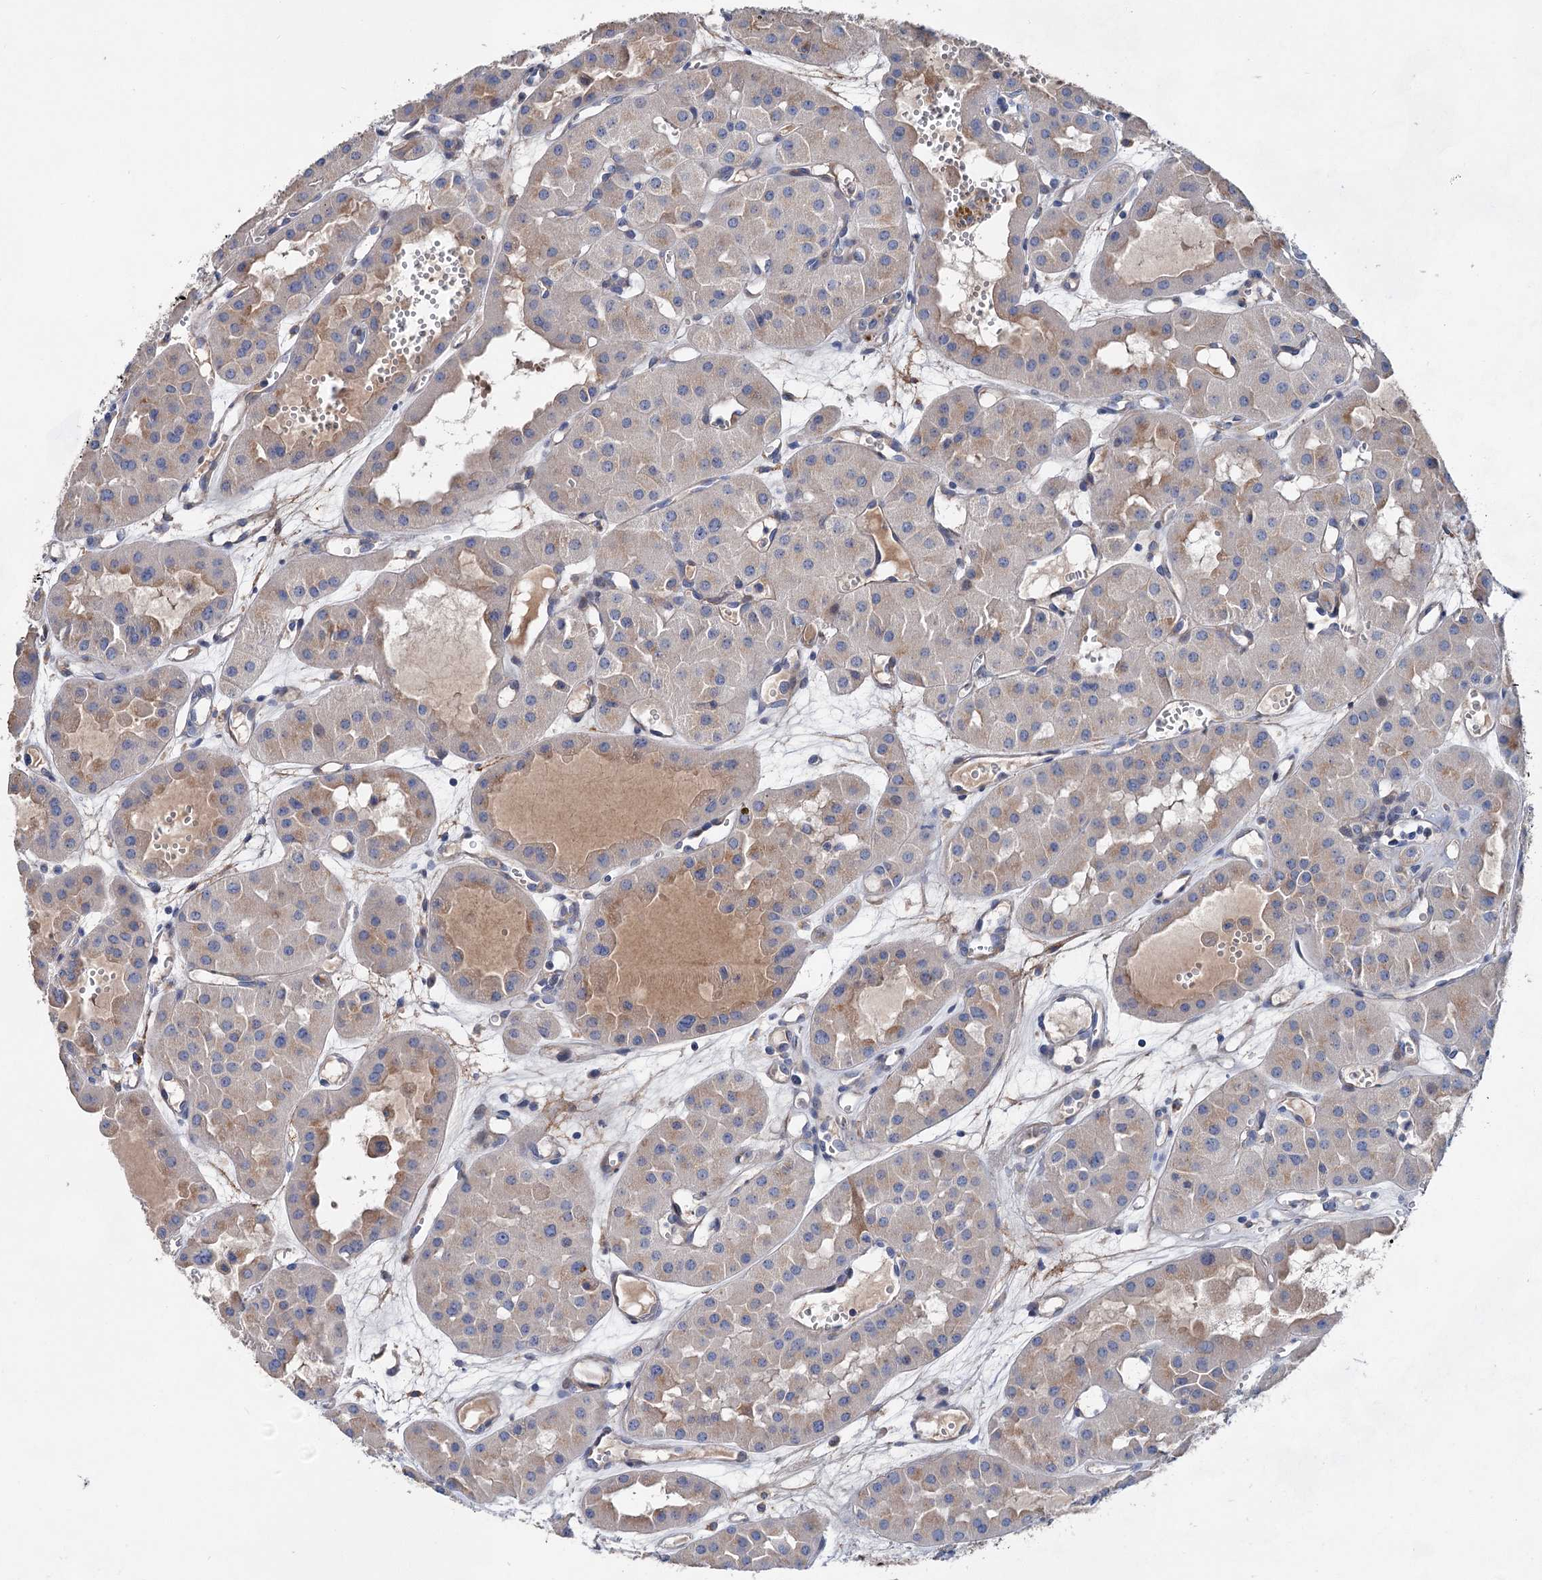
{"staining": {"intensity": "weak", "quantity": "25%-75%", "location": "cytoplasmic/membranous"}, "tissue": "renal cancer", "cell_type": "Tumor cells", "image_type": "cancer", "snomed": [{"axis": "morphology", "description": "Carcinoma, NOS"}, {"axis": "topography", "description": "Kidney"}], "caption": "A low amount of weak cytoplasmic/membranous positivity is present in approximately 25%-75% of tumor cells in renal cancer tissue.", "gene": "GPR155", "patient": {"sex": "female", "age": 75}}